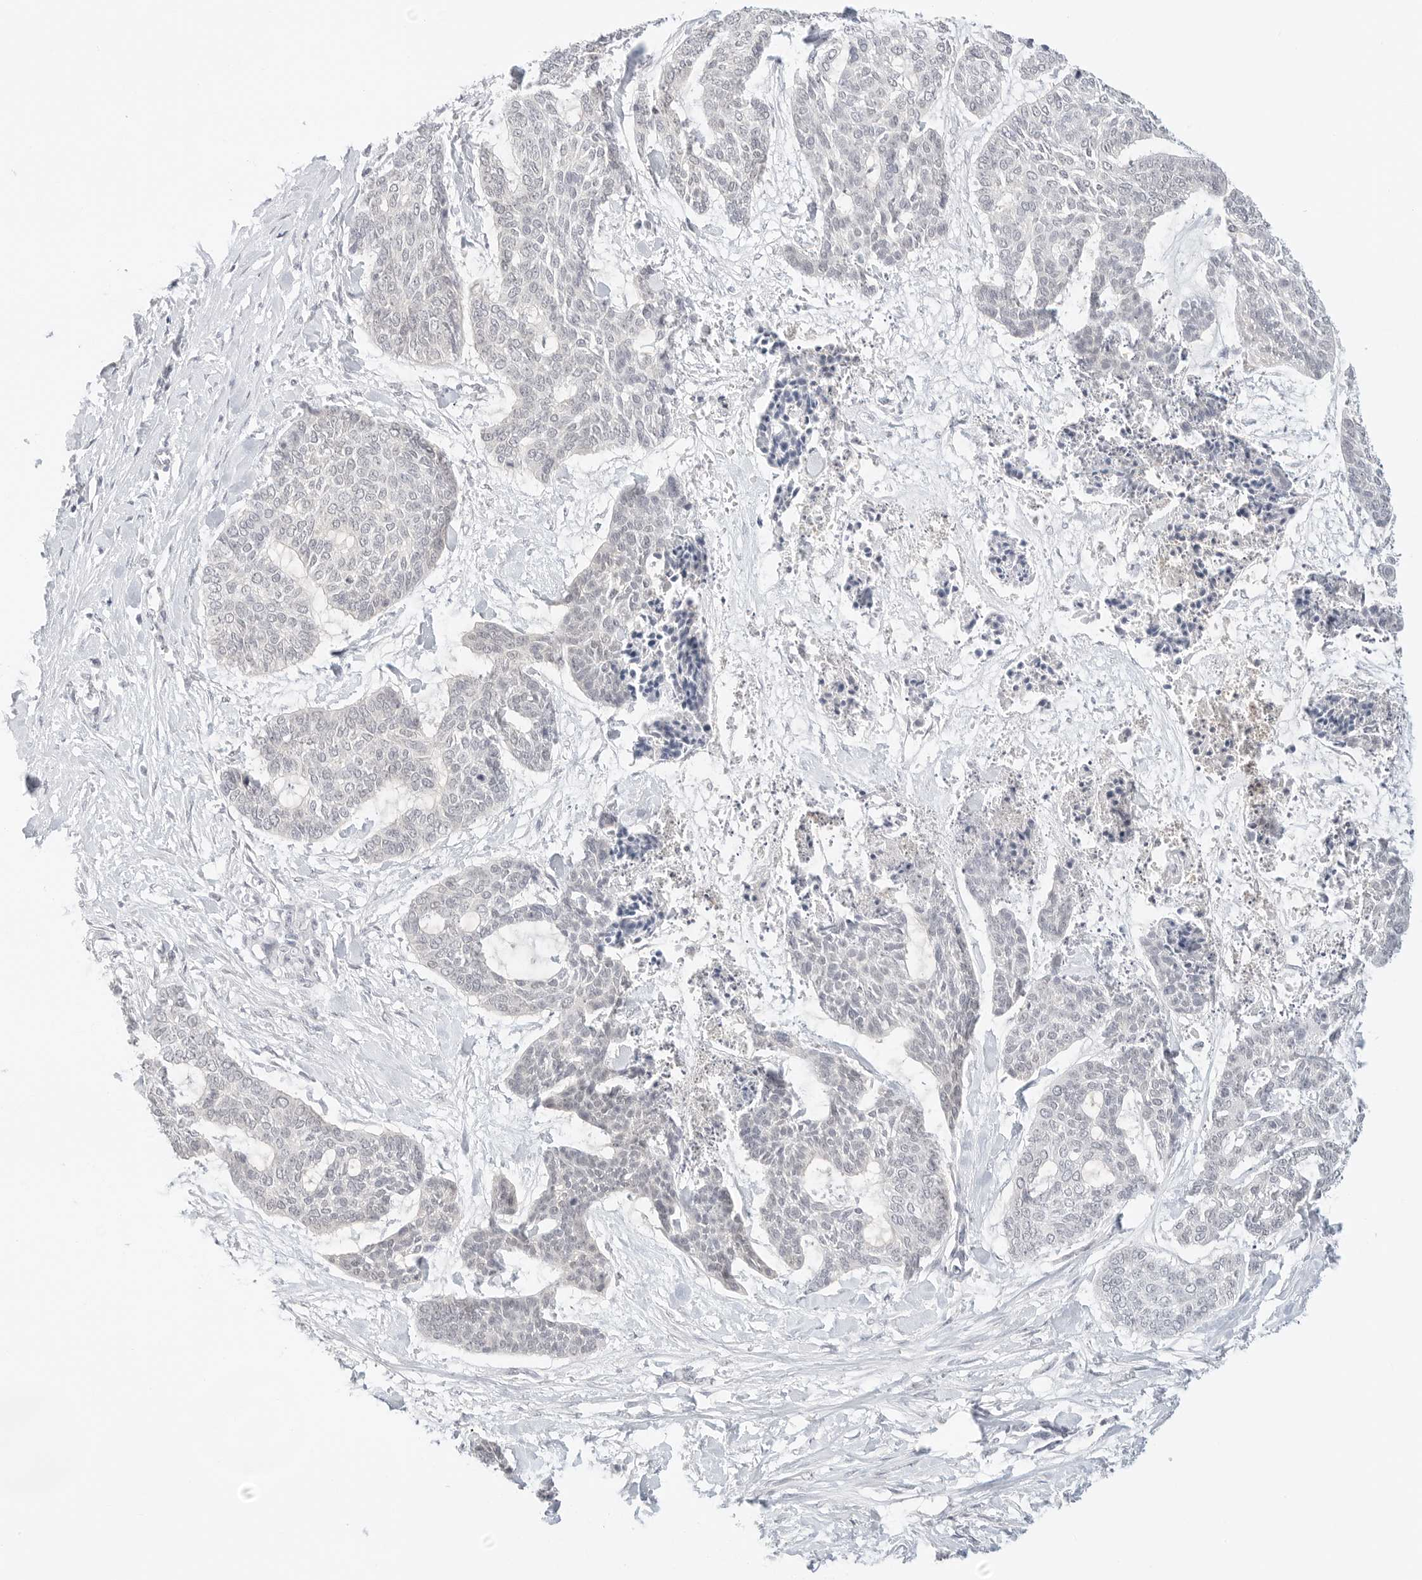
{"staining": {"intensity": "negative", "quantity": "none", "location": "none"}, "tissue": "skin cancer", "cell_type": "Tumor cells", "image_type": "cancer", "snomed": [{"axis": "morphology", "description": "Basal cell carcinoma"}, {"axis": "topography", "description": "Skin"}], "caption": "This is a histopathology image of IHC staining of skin cancer (basal cell carcinoma), which shows no expression in tumor cells.", "gene": "GNAS", "patient": {"sex": "female", "age": 64}}